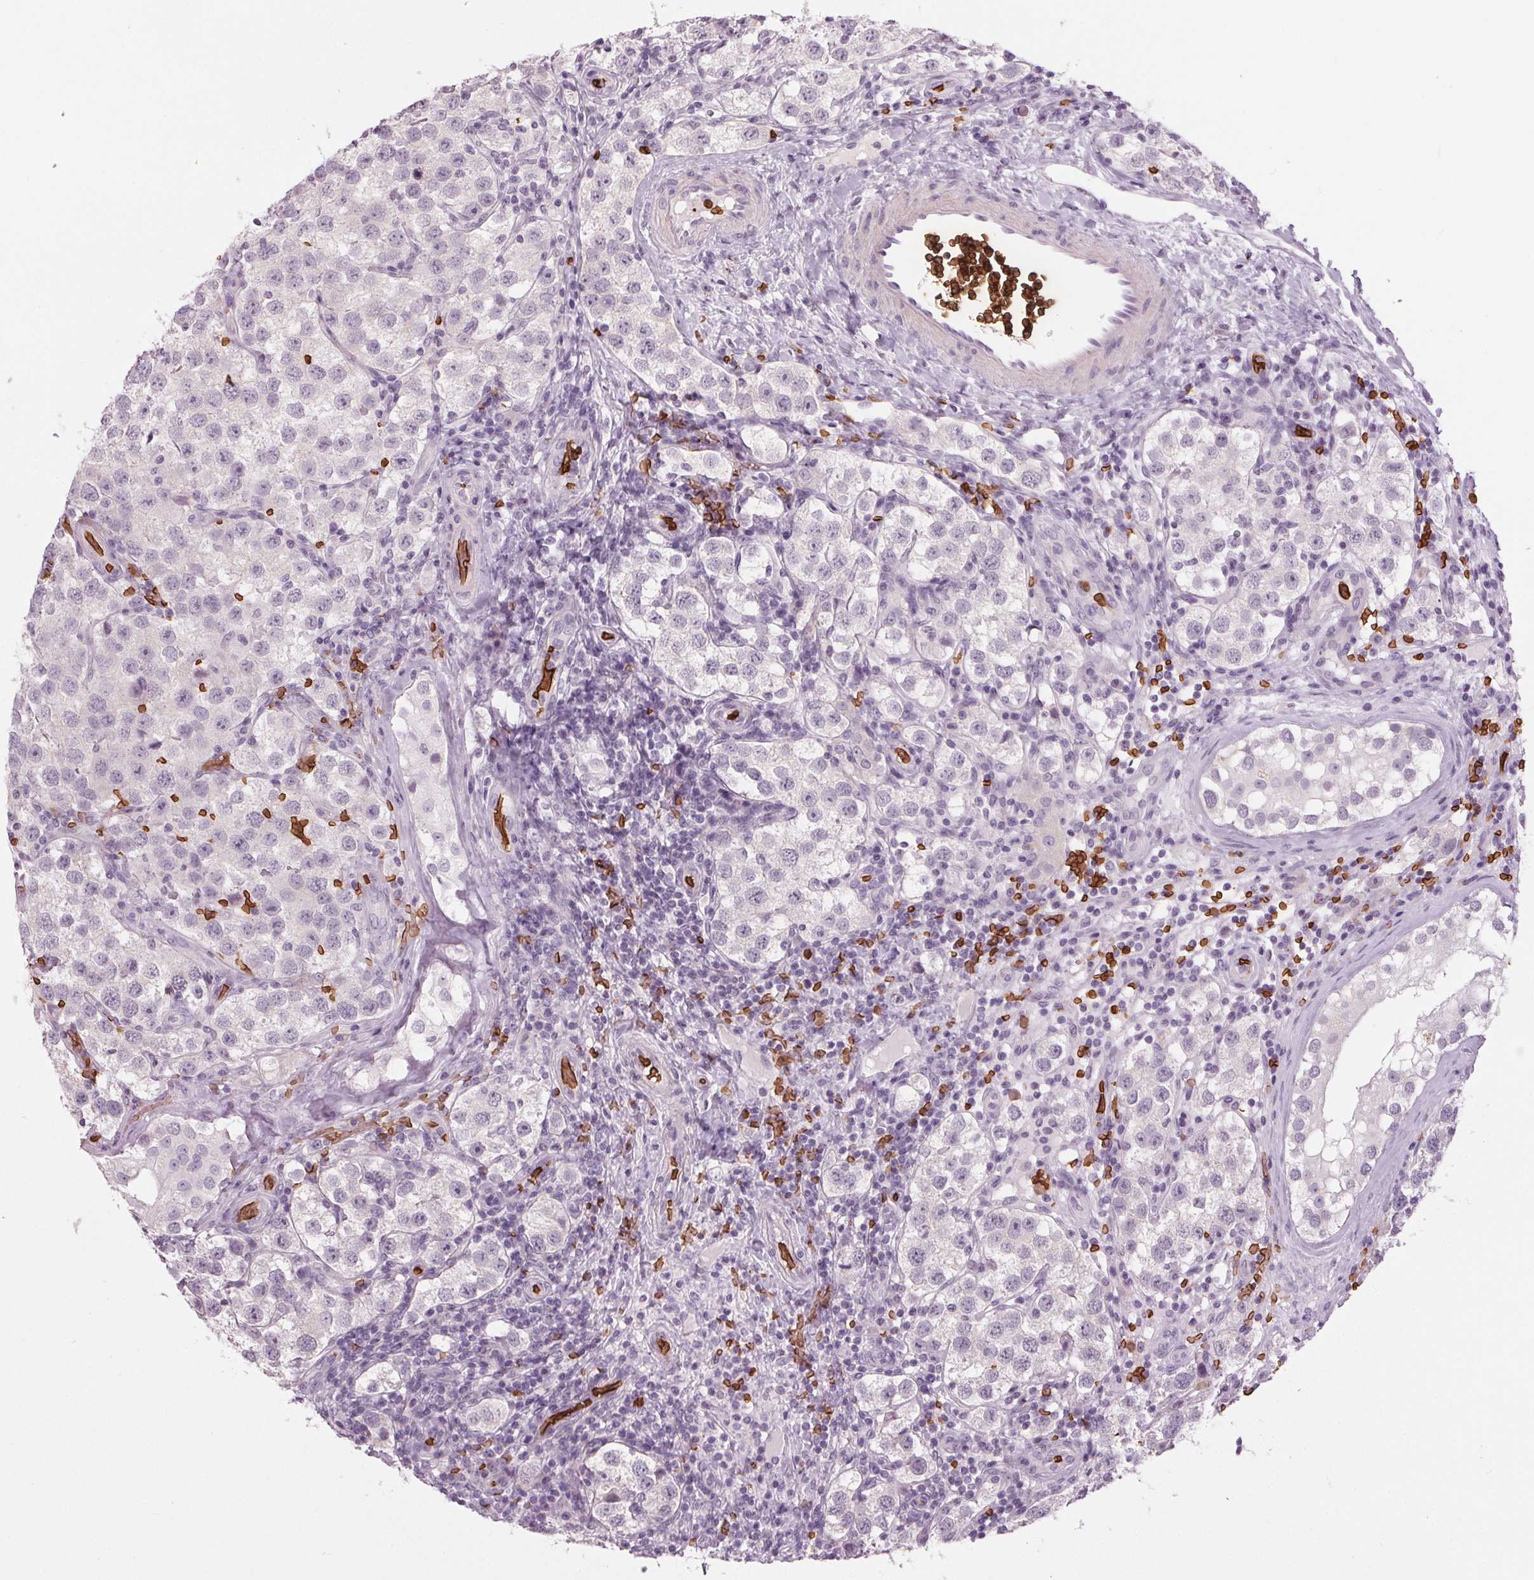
{"staining": {"intensity": "negative", "quantity": "none", "location": "none"}, "tissue": "testis cancer", "cell_type": "Tumor cells", "image_type": "cancer", "snomed": [{"axis": "morphology", "description": "Seminoma, NOS"}, {"axis": "topography", "description": "Testis"}], "caption": "This is an immunohistochemistry (IHC) photomicrograph of human testis seminoma. There is no expression in tumor cells.", "gene": "SLC4A1", "patient": {"sex": "male", "age": 37}}